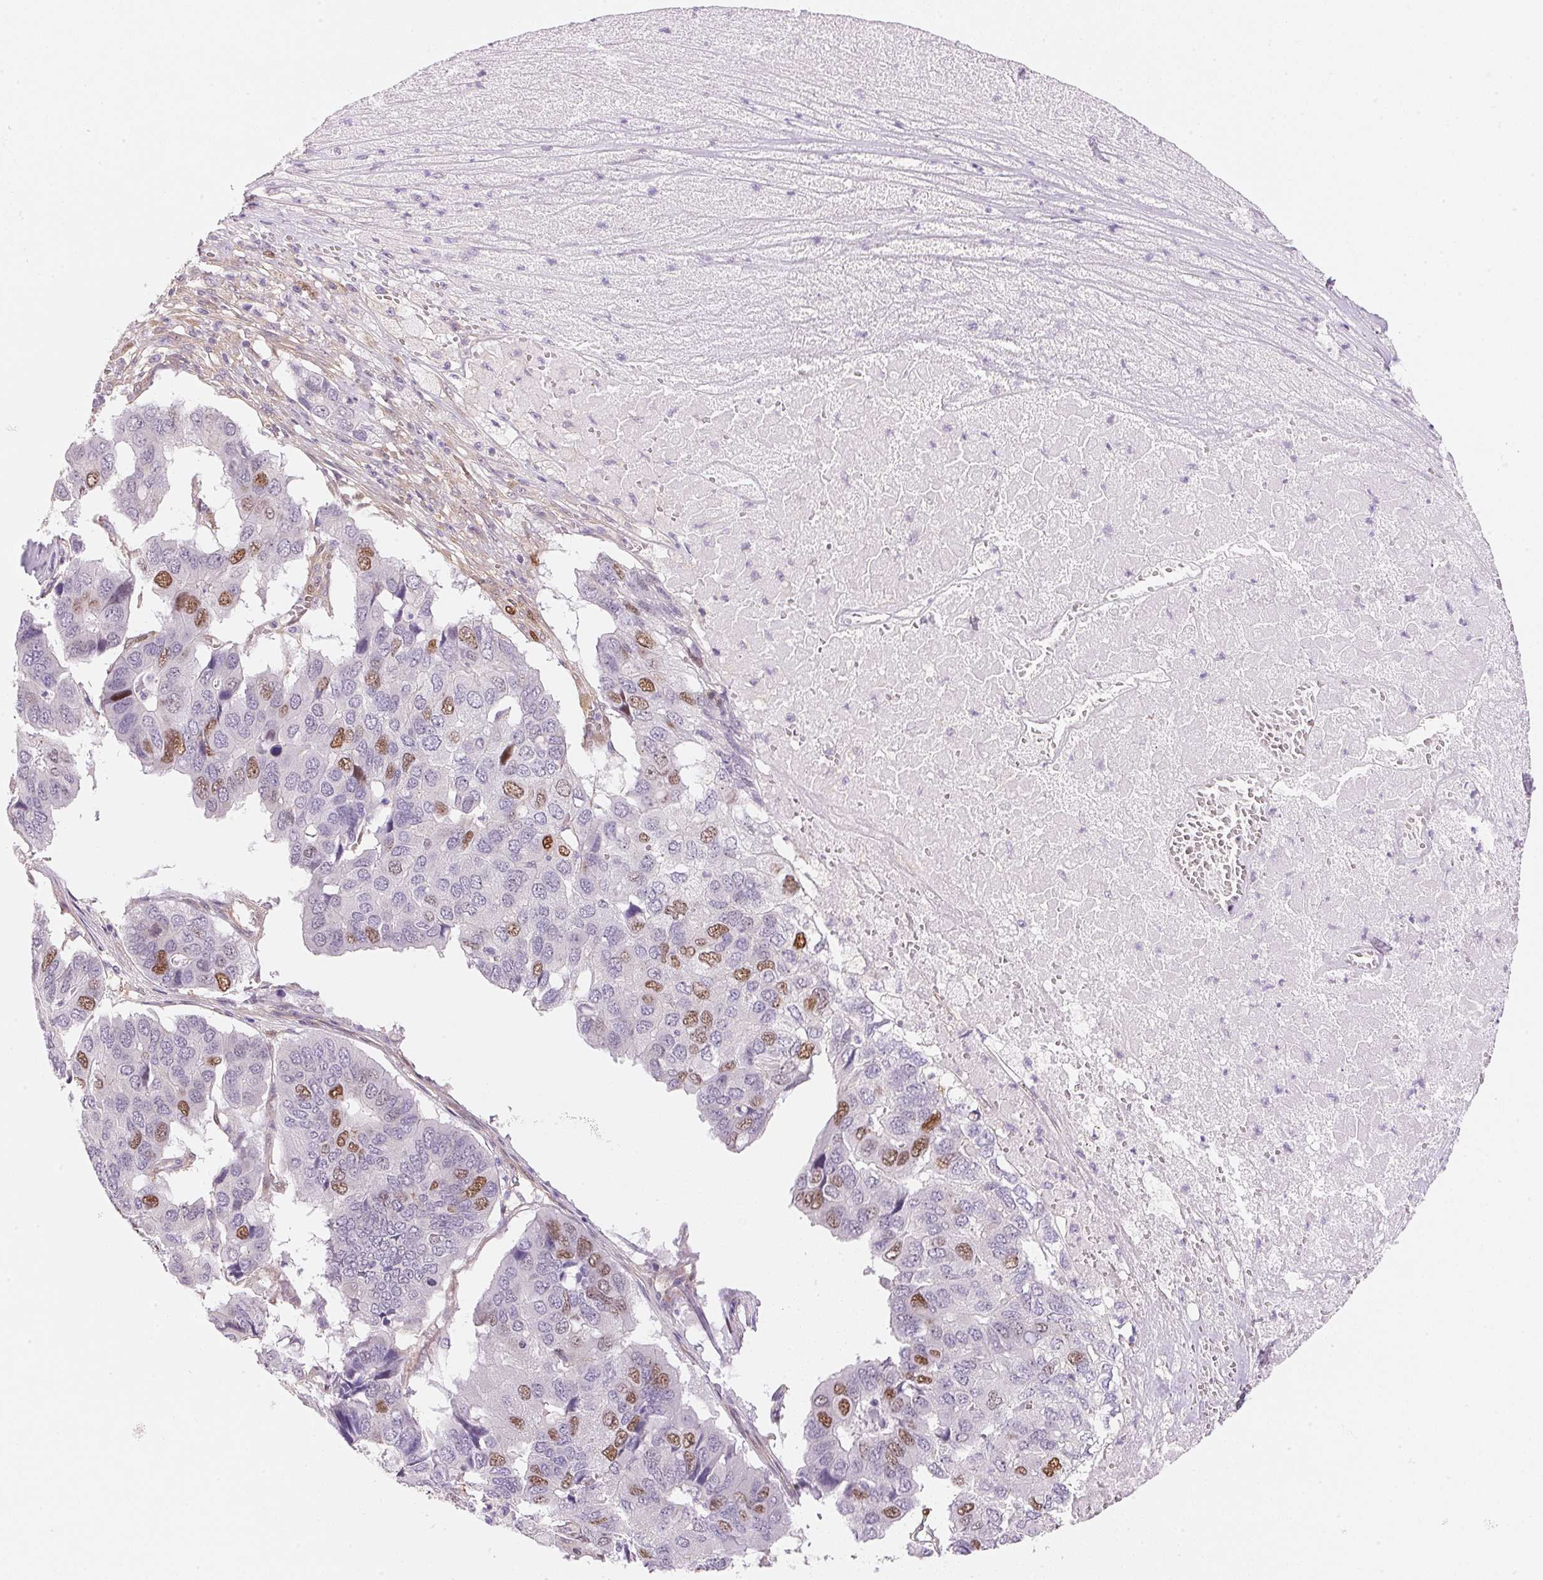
{"staining": {"intensity": "moderate", "quantity": "<25%", "location": "nuclear"}, "tissue": "pancreatic cancer", "cell_type": "Tumor cells", "image_type": "cancer", "snomed": [{"axis": "morphology", "description": "Adenocarcinoma, NOS"}, {"axis": "topography", "description": "Pancreas"}], "caption": "This is a photomicrograph of immunohistochemistry (IHC) staining of adenocarcinoma (pancreatic), which shows moderate positivity in the nuclear of tumor cells.", "gene": "SMTN", "patient": {"sex": "male", "age": 50}}